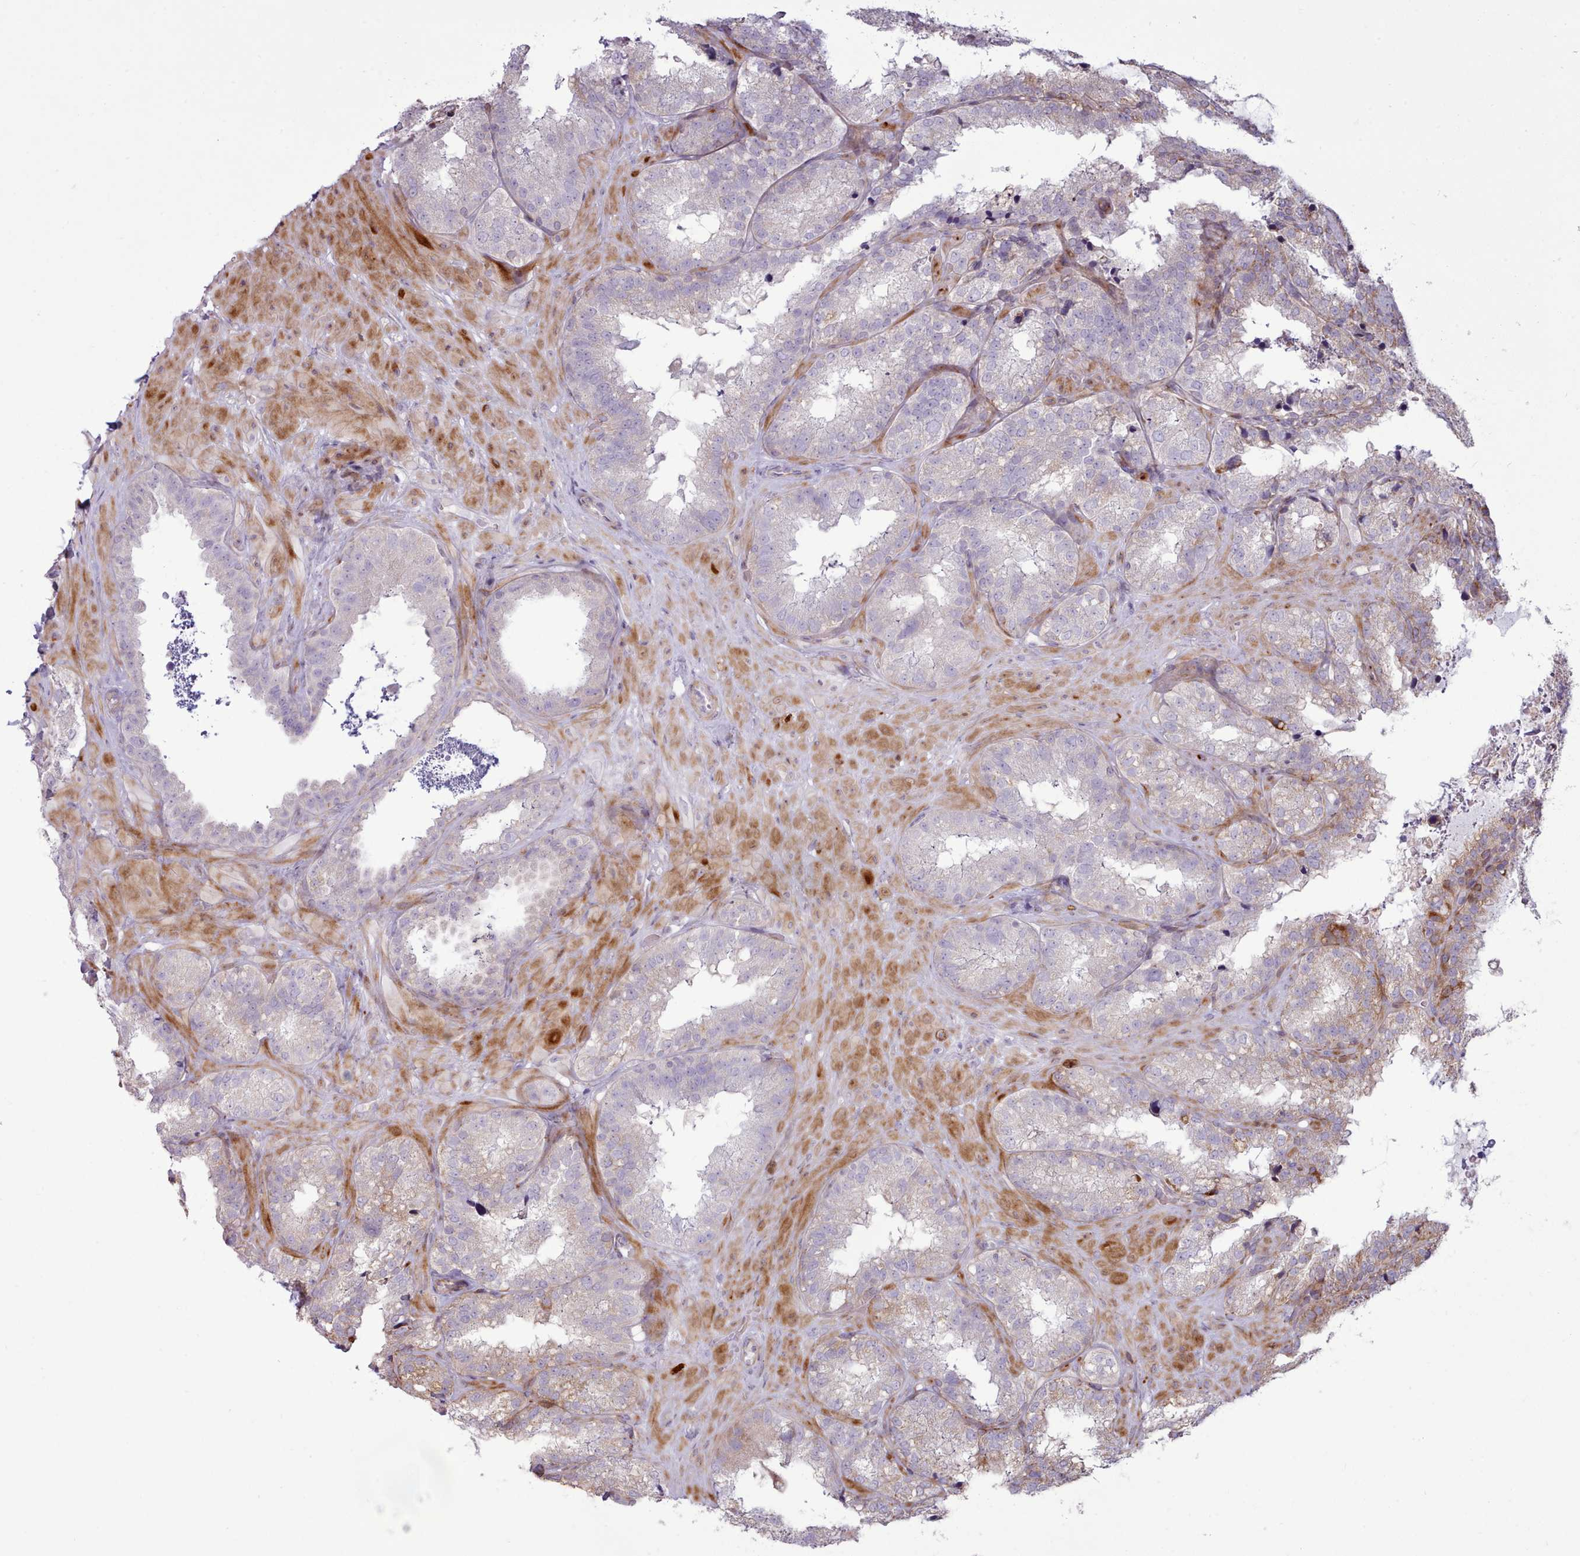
{"staining": {"intensity": "negative", "quantity": "none", "location": "none"}, "tissue": "seminal vesicle", "cell_type": "Glandular cells", "image_type": "normal", "snomed": [{"axis": "morphology", "description": "Normal tissue, NOS"}, {"axis": "topography", "description": "Seminal veicle"}], "caption": "Immunohistochemistry (IHC) of unremarkable seminal vesicle exhibits no staining in glandular cells.", "gene": "PPP3R1", "patient": {"sex": "male", "age": 58}}